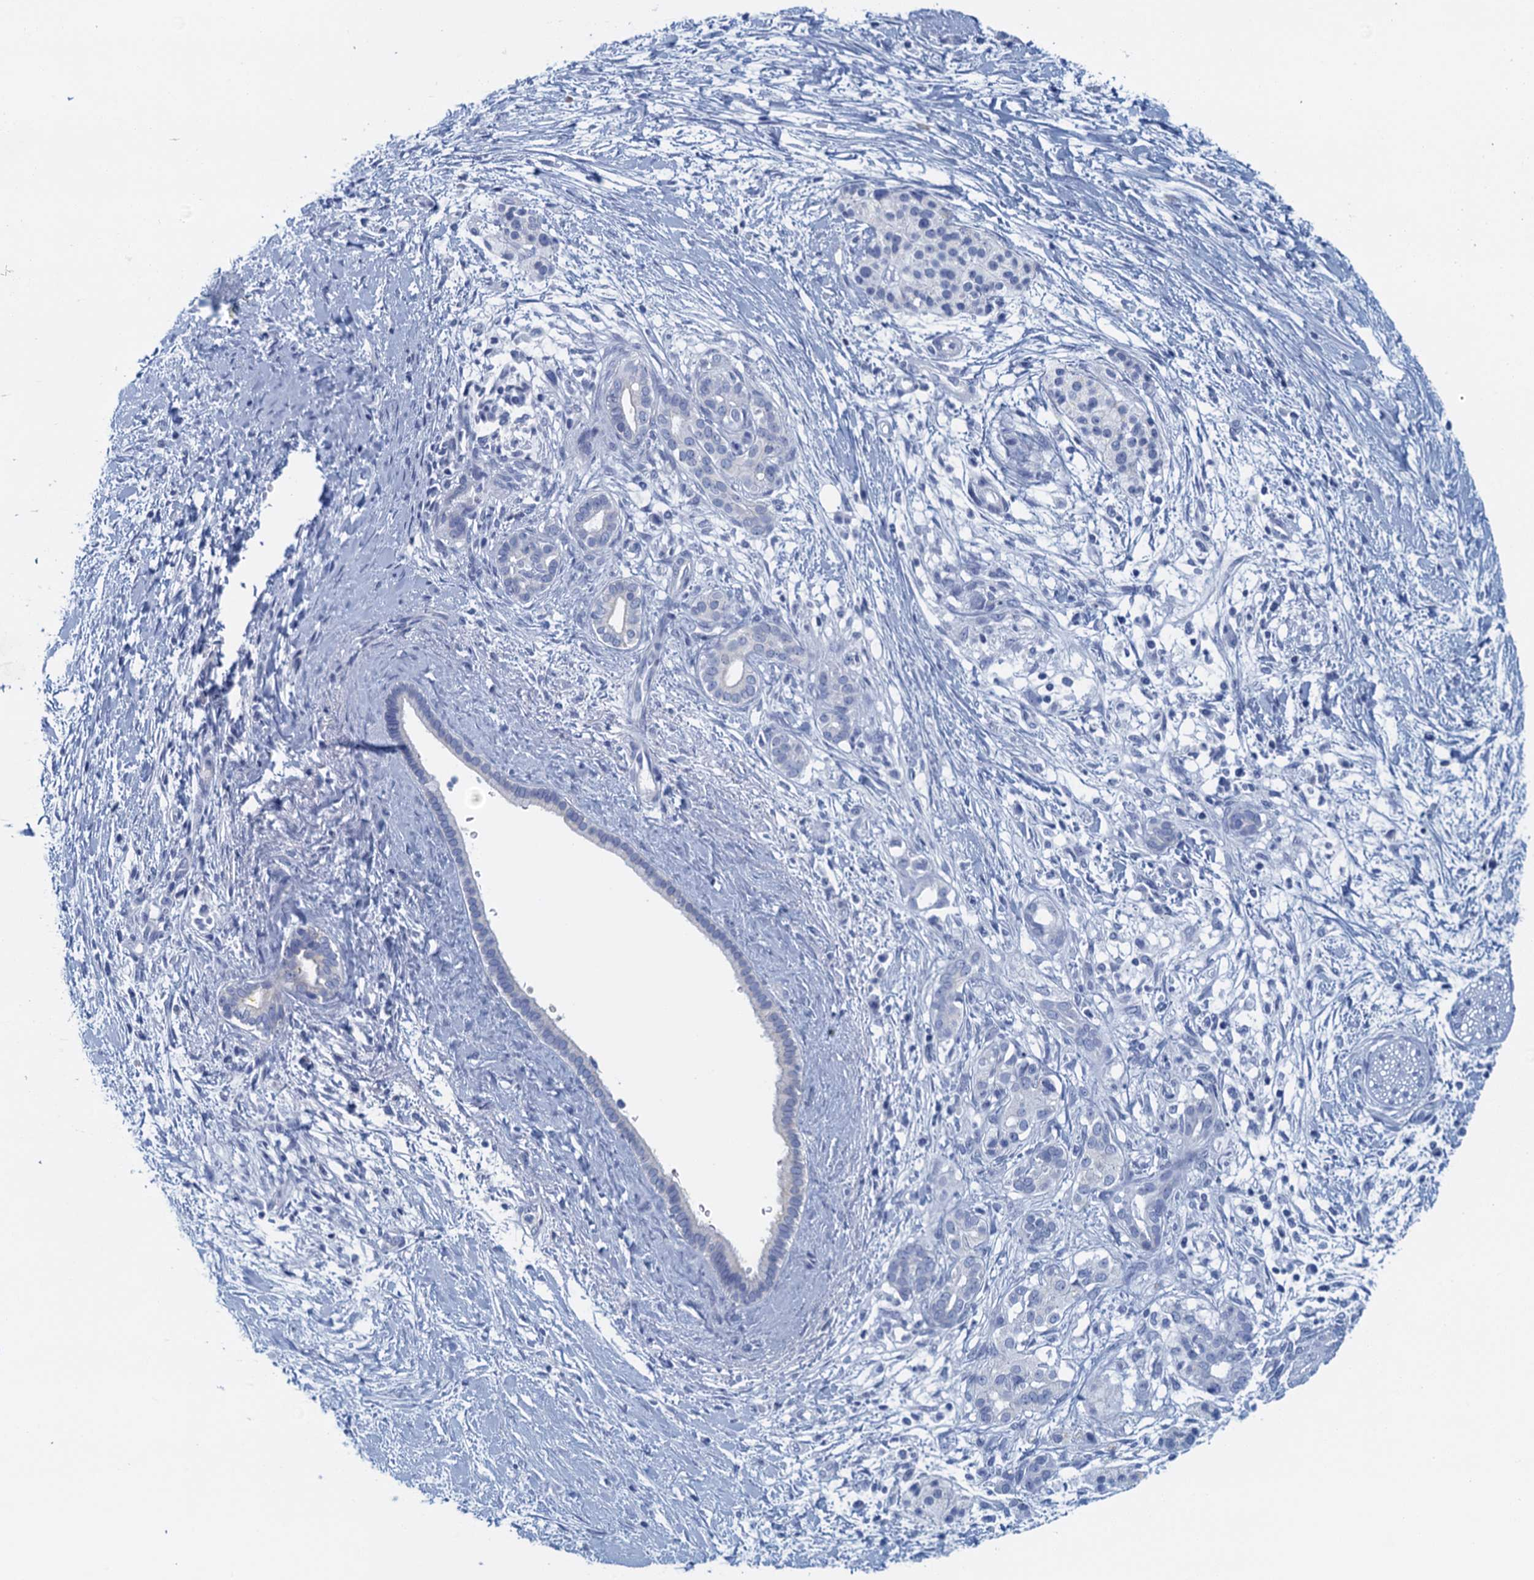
{"staining": {"intensity": "negative", "quantity": "none", "location": "none"}, "tissue": "pancreatic cancer", "cell_type": "Tumor cells", "image_type": "cancer", "snomed": [{"axis": "morphology", "description": "Adenocarcinoma, NOS"}, {"axis": "topography", "description": "Pancreas"}], "caption": "This is an immunohistochemistry (IHC) image of human pancreatic cancer. There is no expression in tumor cells.", "gene": "CYP51A1", "patient": {"sex": "male", "age": 58}}